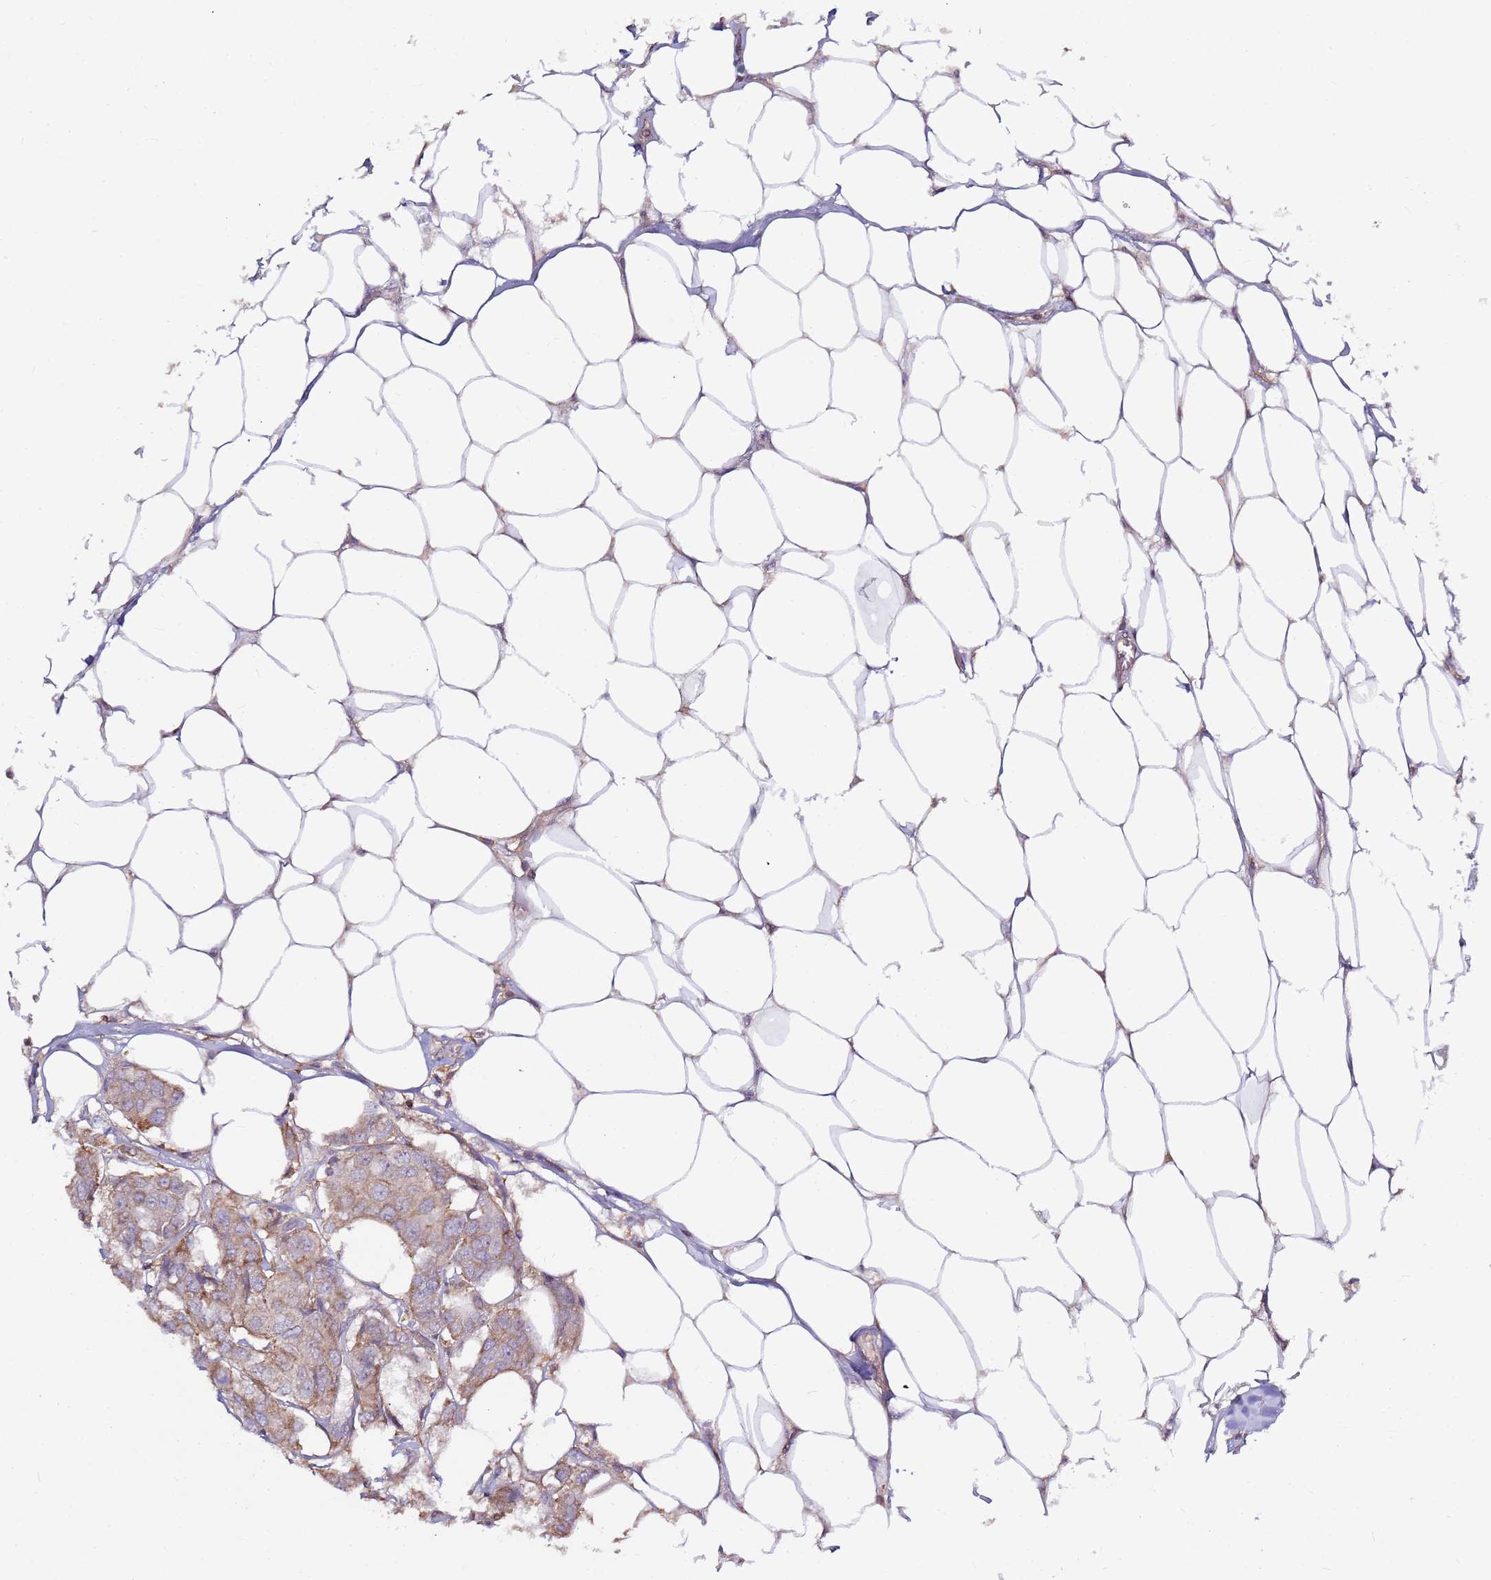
{"staining": {"intensity": "weak", "quantity": "<25%", "location": "cytoplasmic/membranous"}, "tissue": "breast cancer", "cell_type": "Tumor cells", "image_type": "cancer", "snomed": [{"axis": "morphology", "description": "Duct carcinoma"}, {"axis": "topography", "description": "Breast"}, {"axis": "topography", "description": "Lymph node"}], "caption": "There is no significant positivity in tumor cells of breast invasive ductal carcinoma. The staining was performed using DAB (3,3'-diaminobenzidine) to visualize the protein expression in brown, while the nuclei were stained in blue with hematoxylin (Magnification: 20x).", "gene": "EVA1B", "patient": {"sex": "female", "age": 80}}